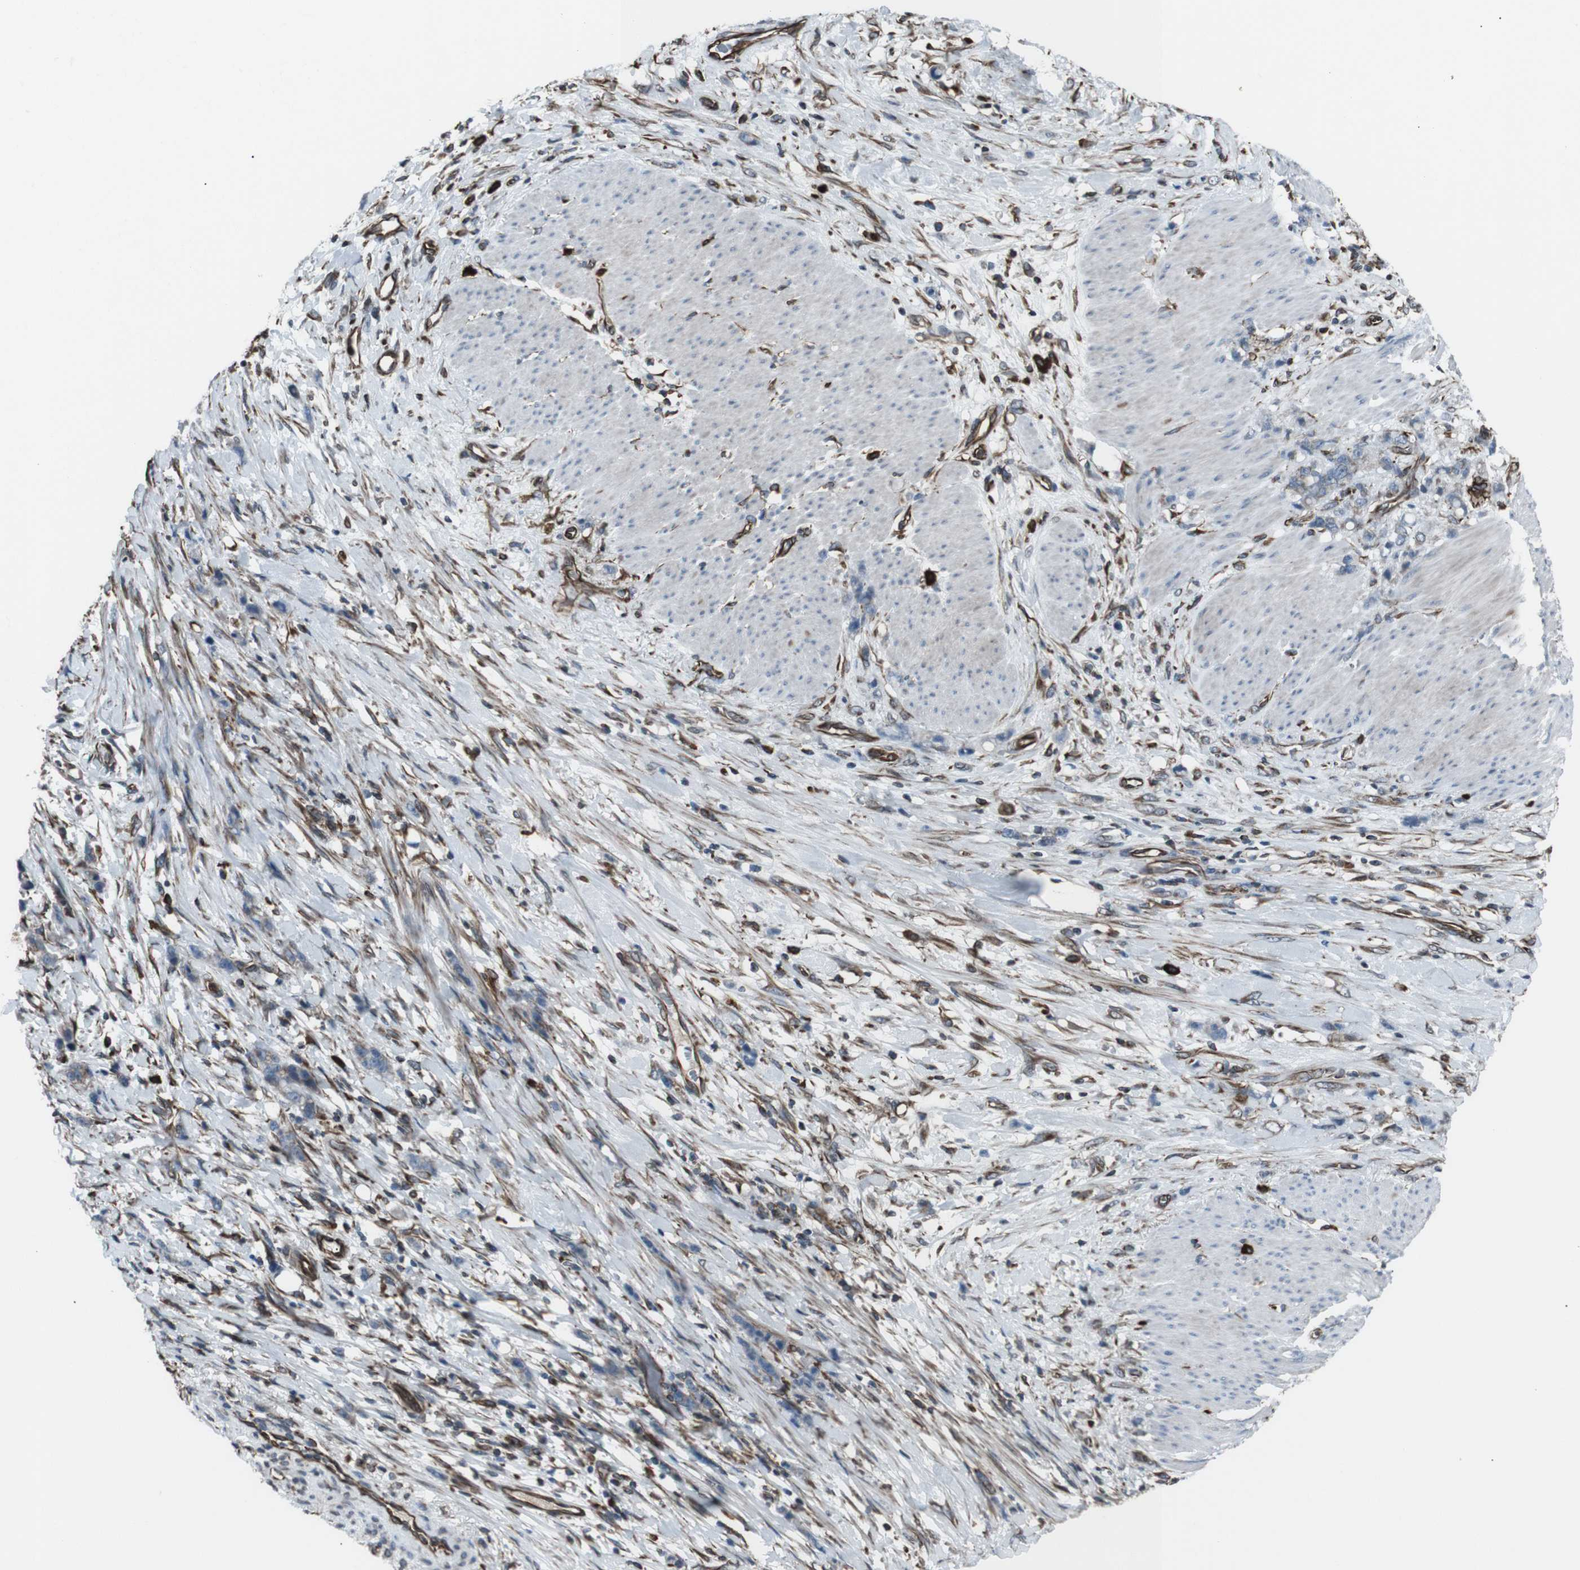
{"staining": {"intensity": "weak", "quantity": "25%-75%", "location": "cytoplasmic/membranous"}, "tissue": "stomach cancer", "cell_type": "Tumor cells", "image_type": "cancer", "snomed": [{"axis": "morphology", "description": "Adenocarcinoma, NOS"}, {"axis": "topography", "description": "Stomach, lower"}], "caption": "About 25%-75% of tumor cells in adenocarcinoma (stomach) exhibit weak cytoplasmic/membranous protein positivity as visualized by brown immunohistochemical staining.", "gene": "TMEM141", "patient": {"sex": "male", "age": 88}}